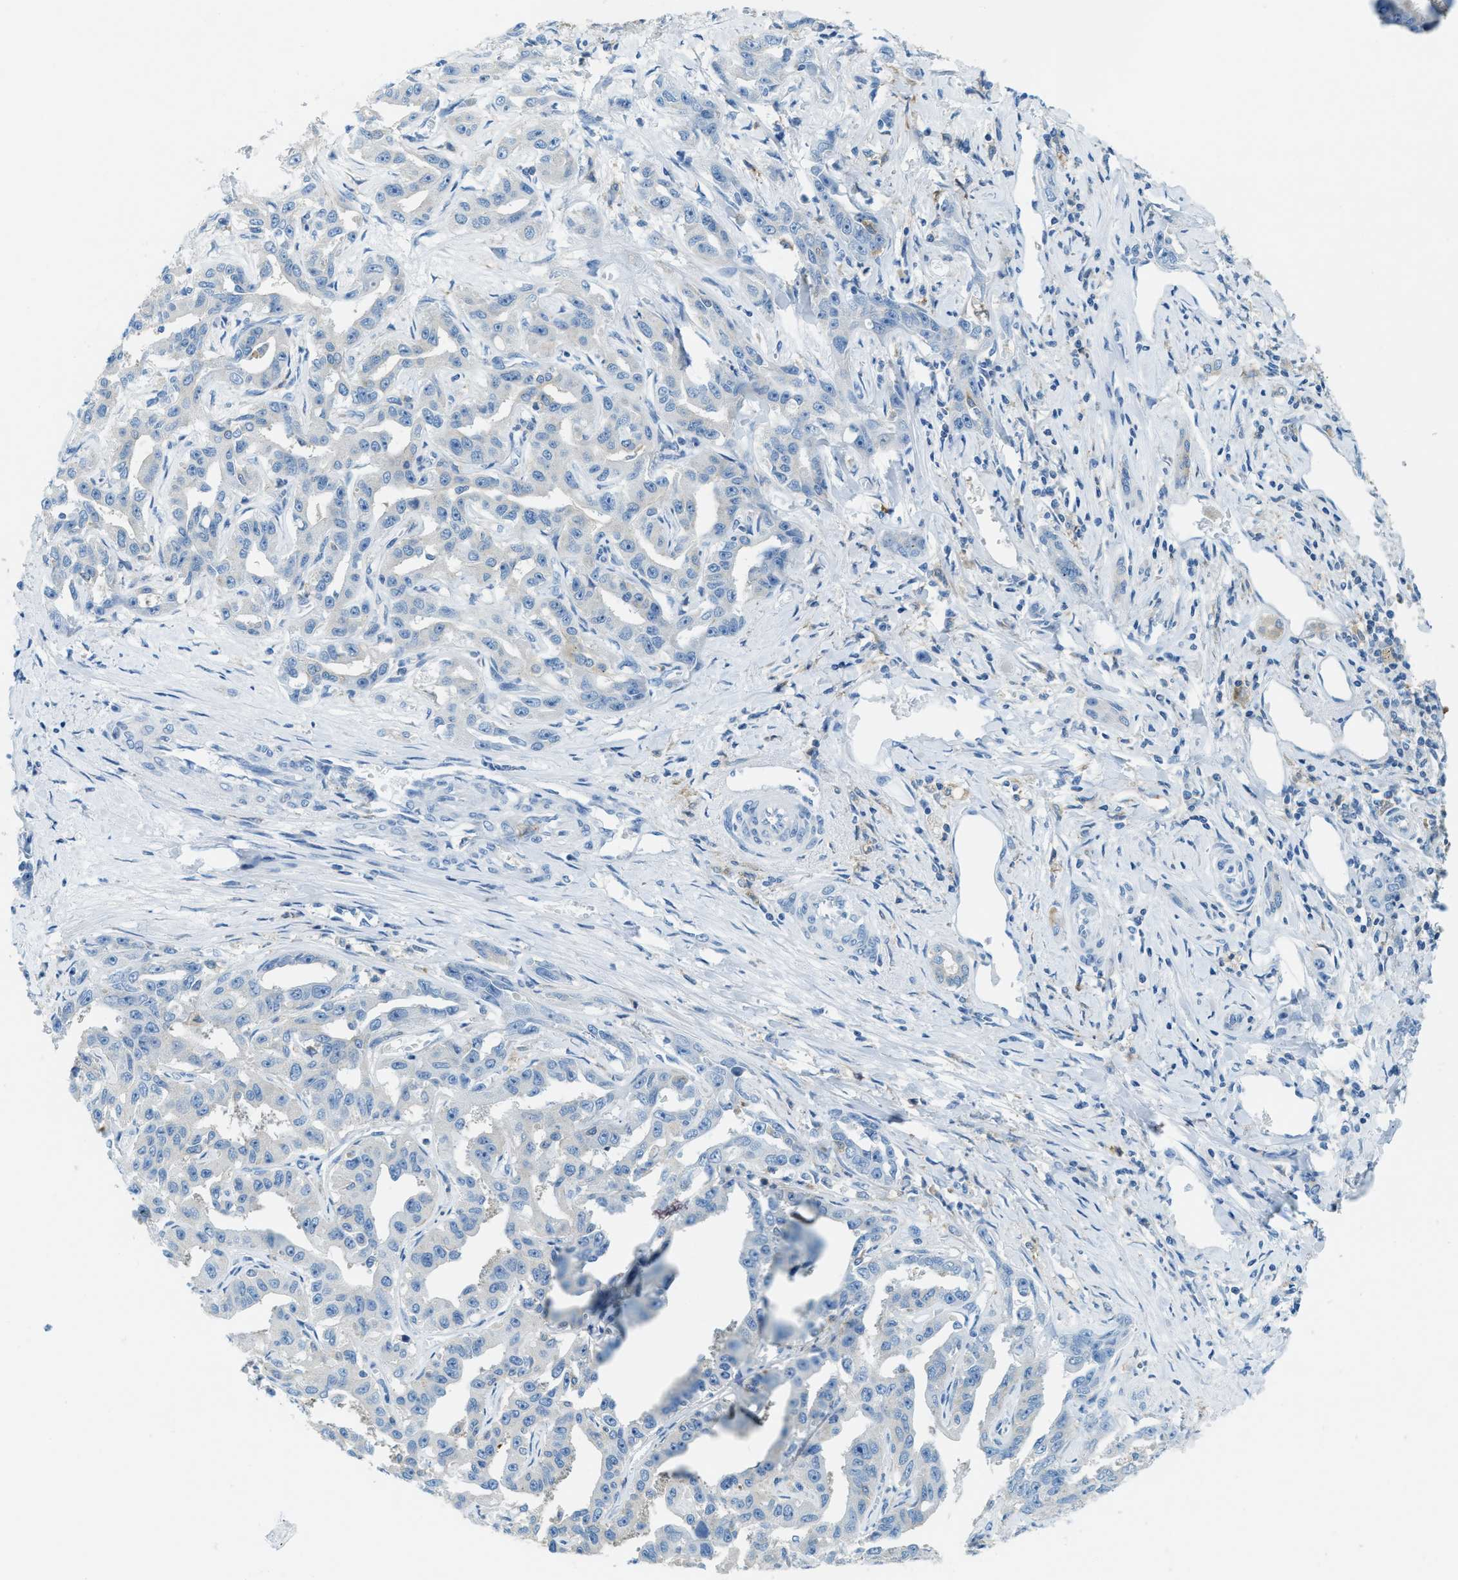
{"staining": {"intensity": "negative", "quantity": "none", "location": "none"}, "tissue": "liver cancer", "cell_type": "Tumor cells", "image_type": "cancer", "snomed": [{"axis": "morphology", "description": "Cholangiocarcinoma"}, {"axis": "topography", "description": "Liver"}], "caption": "A high-resolution image shows immunohistochemistry (IHC) staining of liver cancer (cholangiocarcinoma), which demonstrates no significant expression in tumor cells.", "gene": "MATCAP2", "patient": {"sex": "male", "age": 59}}